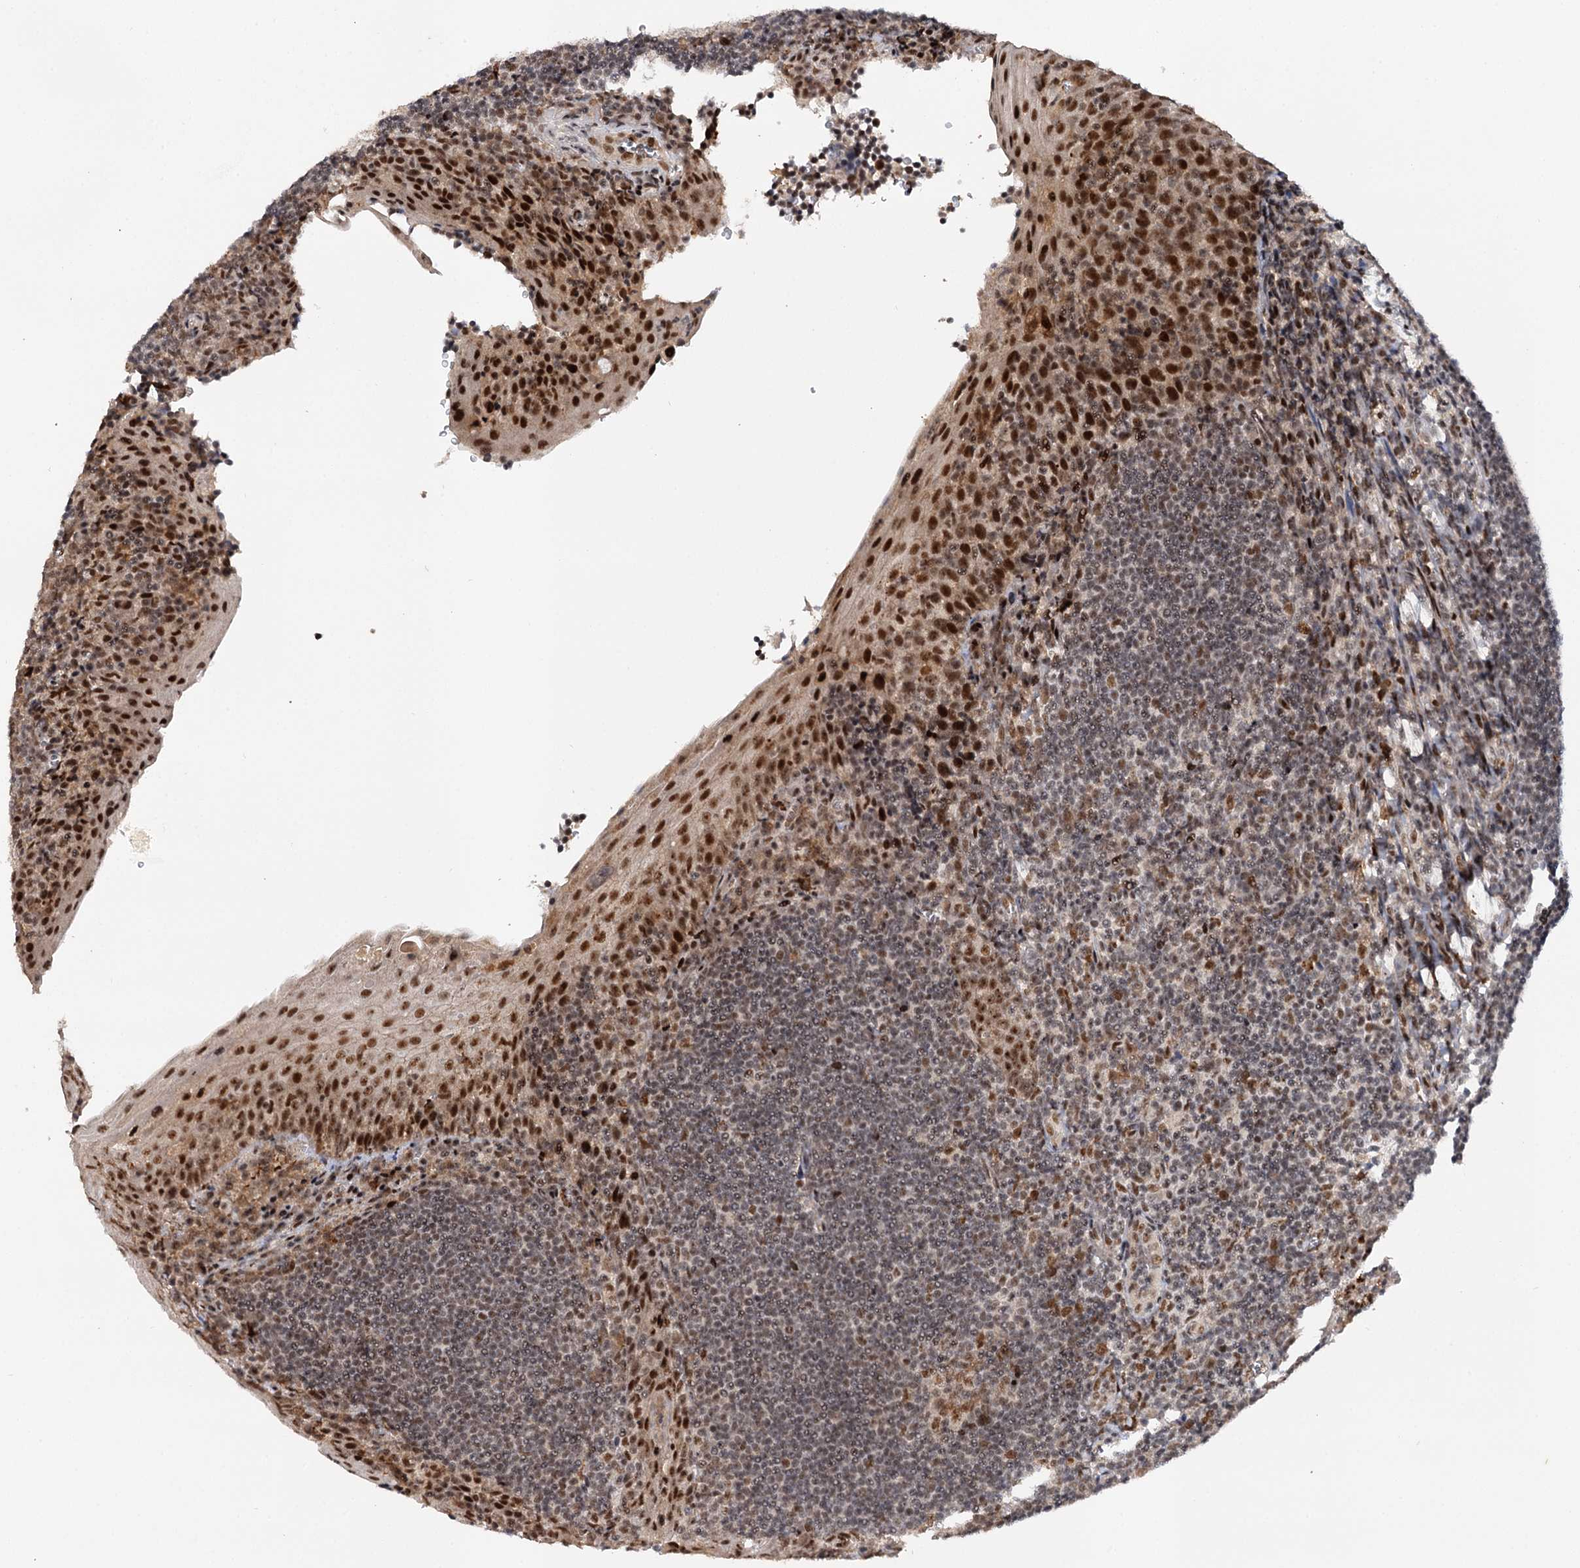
{"staining": {"intensity": "moderate", "quantity": ">75%", "location": "nuclear"}, "tissue": "tonsil", "cell_type": "Germinal center cells", "image_type": "normal", "snomed": [{"axis": "morphology", "description": "Normal tissue, NOS"}, {"axis": "topography", "description": "Tonsil"}], "caption": "Immunohistochemical staining of normal tonsil exhibits medium levels of moderate nuclear expression in approximately >75% of germinal center cells.", "gene": "BUD13", "patient": {"sex": "male", "age": 27}}